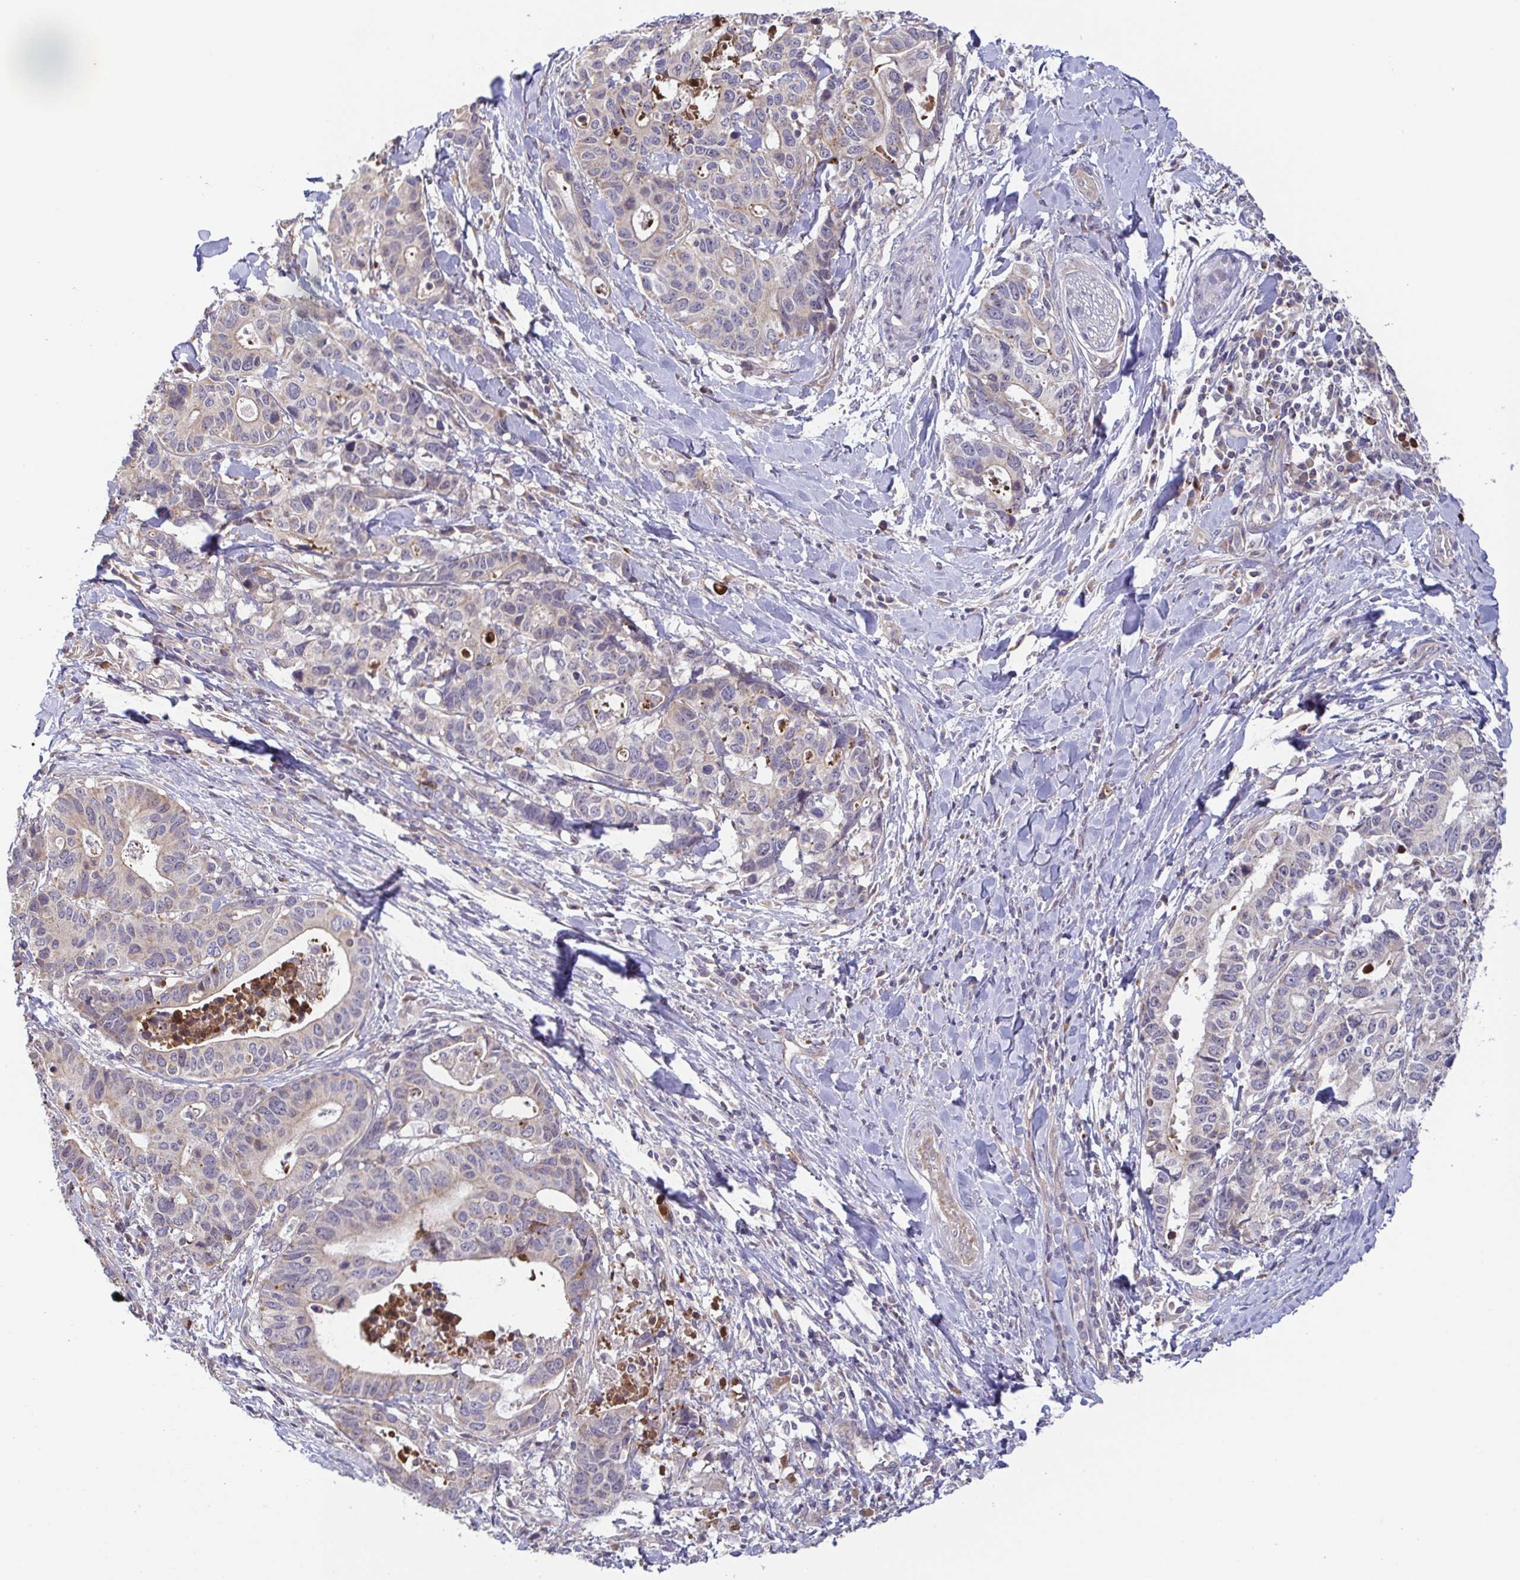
{"staining": {"intensity": "weak", "quantity": "<25%", "location": "cytoplasmic/membranous"}, "tissue": "stomach cancer", "cell_type": "Tumor cells", "image_type": "cancer", "snomed": [{"axis": "morphology", "description": "Adenocarcinoma, NOS"}, {"axis": "topography", "description": "Stomach, upper"}], "caption": "Immunohistochemistry photomicrograph of stomach cancer stained for a protein (brown), which displays no positivity in tumor cells.", "gene": "OSBPL7", "patient": {"sex": "female", "age": 67}}